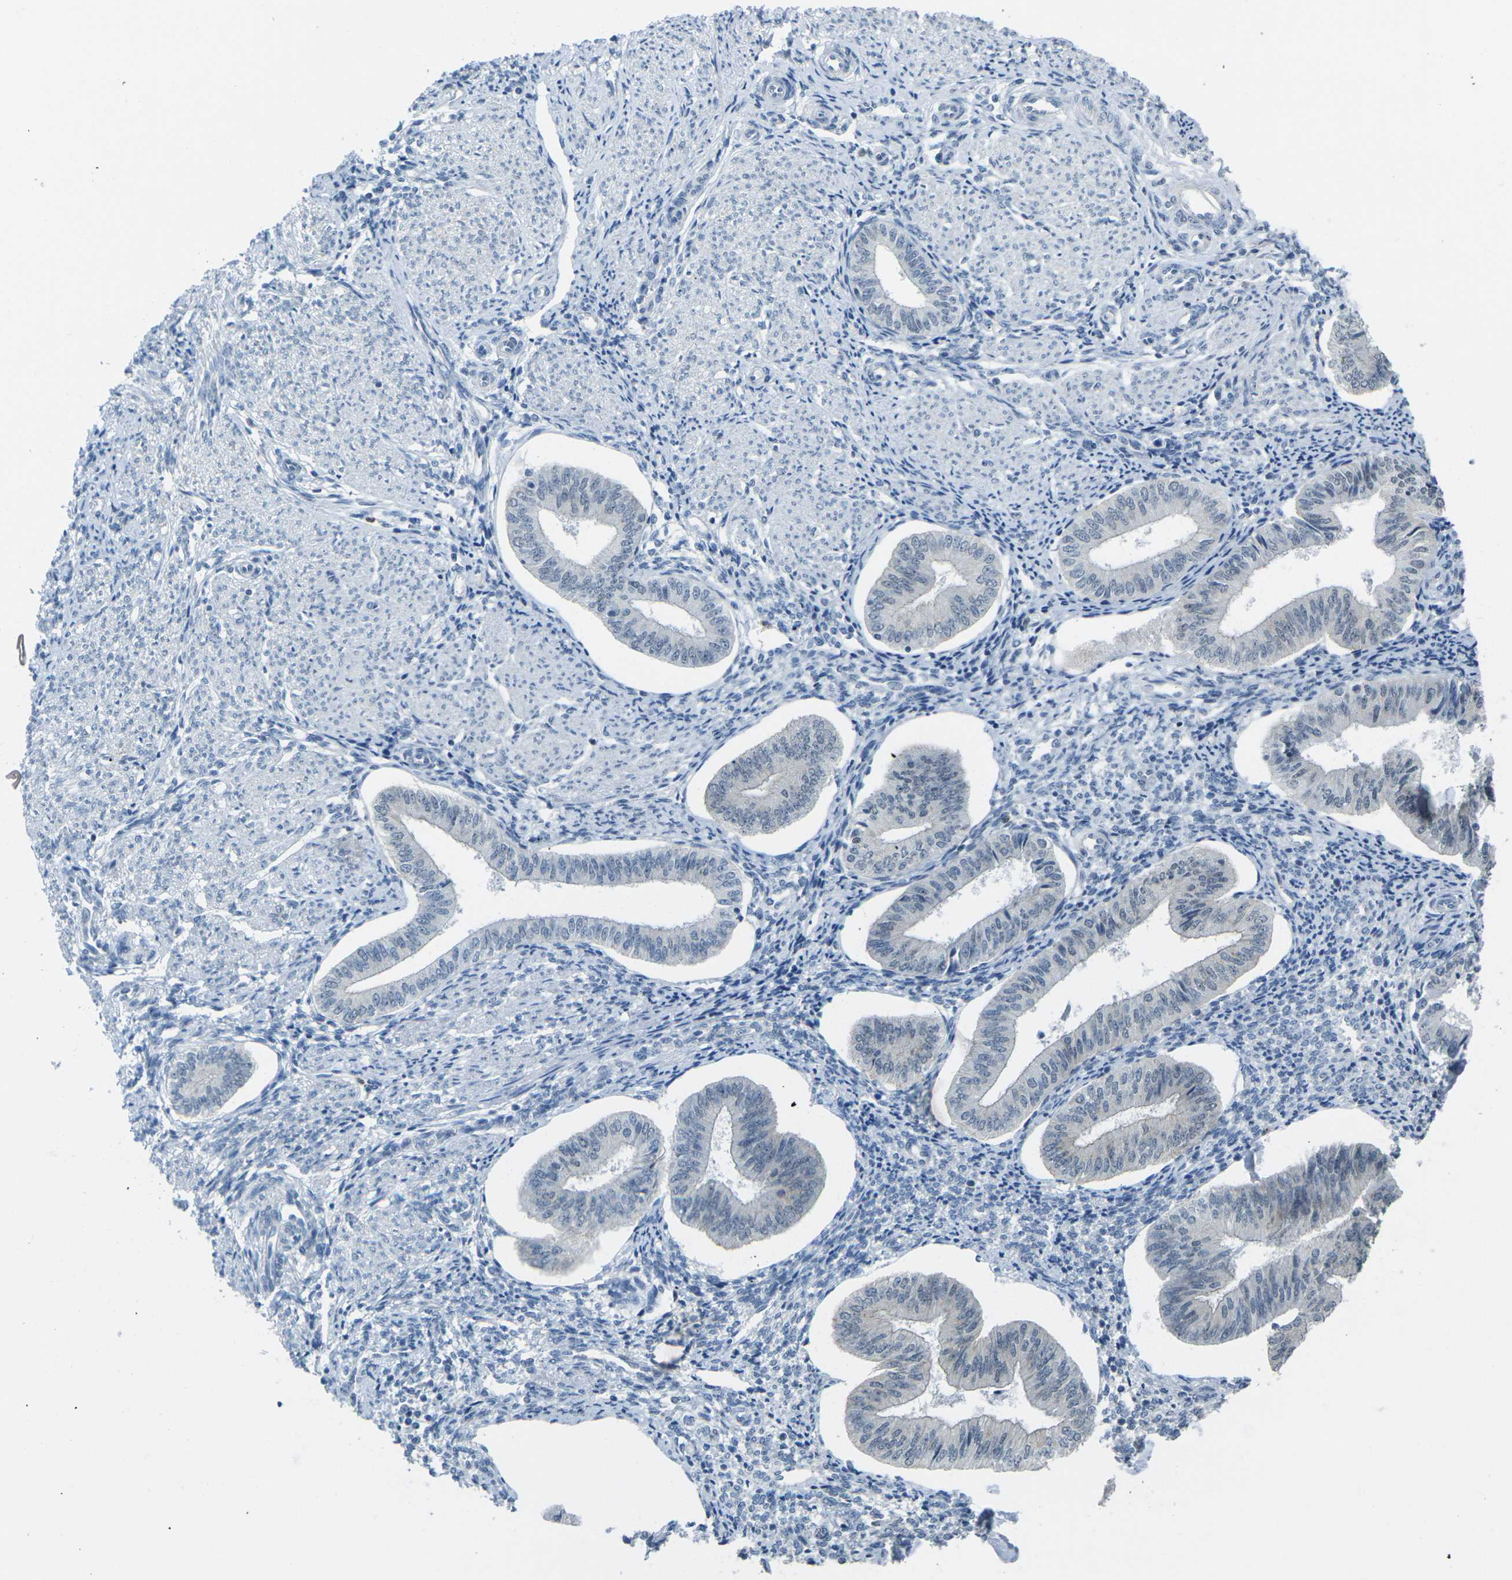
{"staining": {"intensity": "negative", "quantity": "none", "location": "none"}, "tissue": "endometrium", "cell_type": "Cells in endometrial stroma", "image_type": "normal", "snomed": [{"axis": "morphology", "description": "Normal tissue, NOS"}, {"axis": "topography", "description": "Endometrium"}], "caption": "Immunohistochemistry (IHC) histopathology image of normal endometrium stained for a protein (brown), which demonstrates no positivity in cells in endometrial stroma. Nuclei are stained in blue.", "gene": "SPTBN2", "patient": {"sex": "female", "age": 50}}